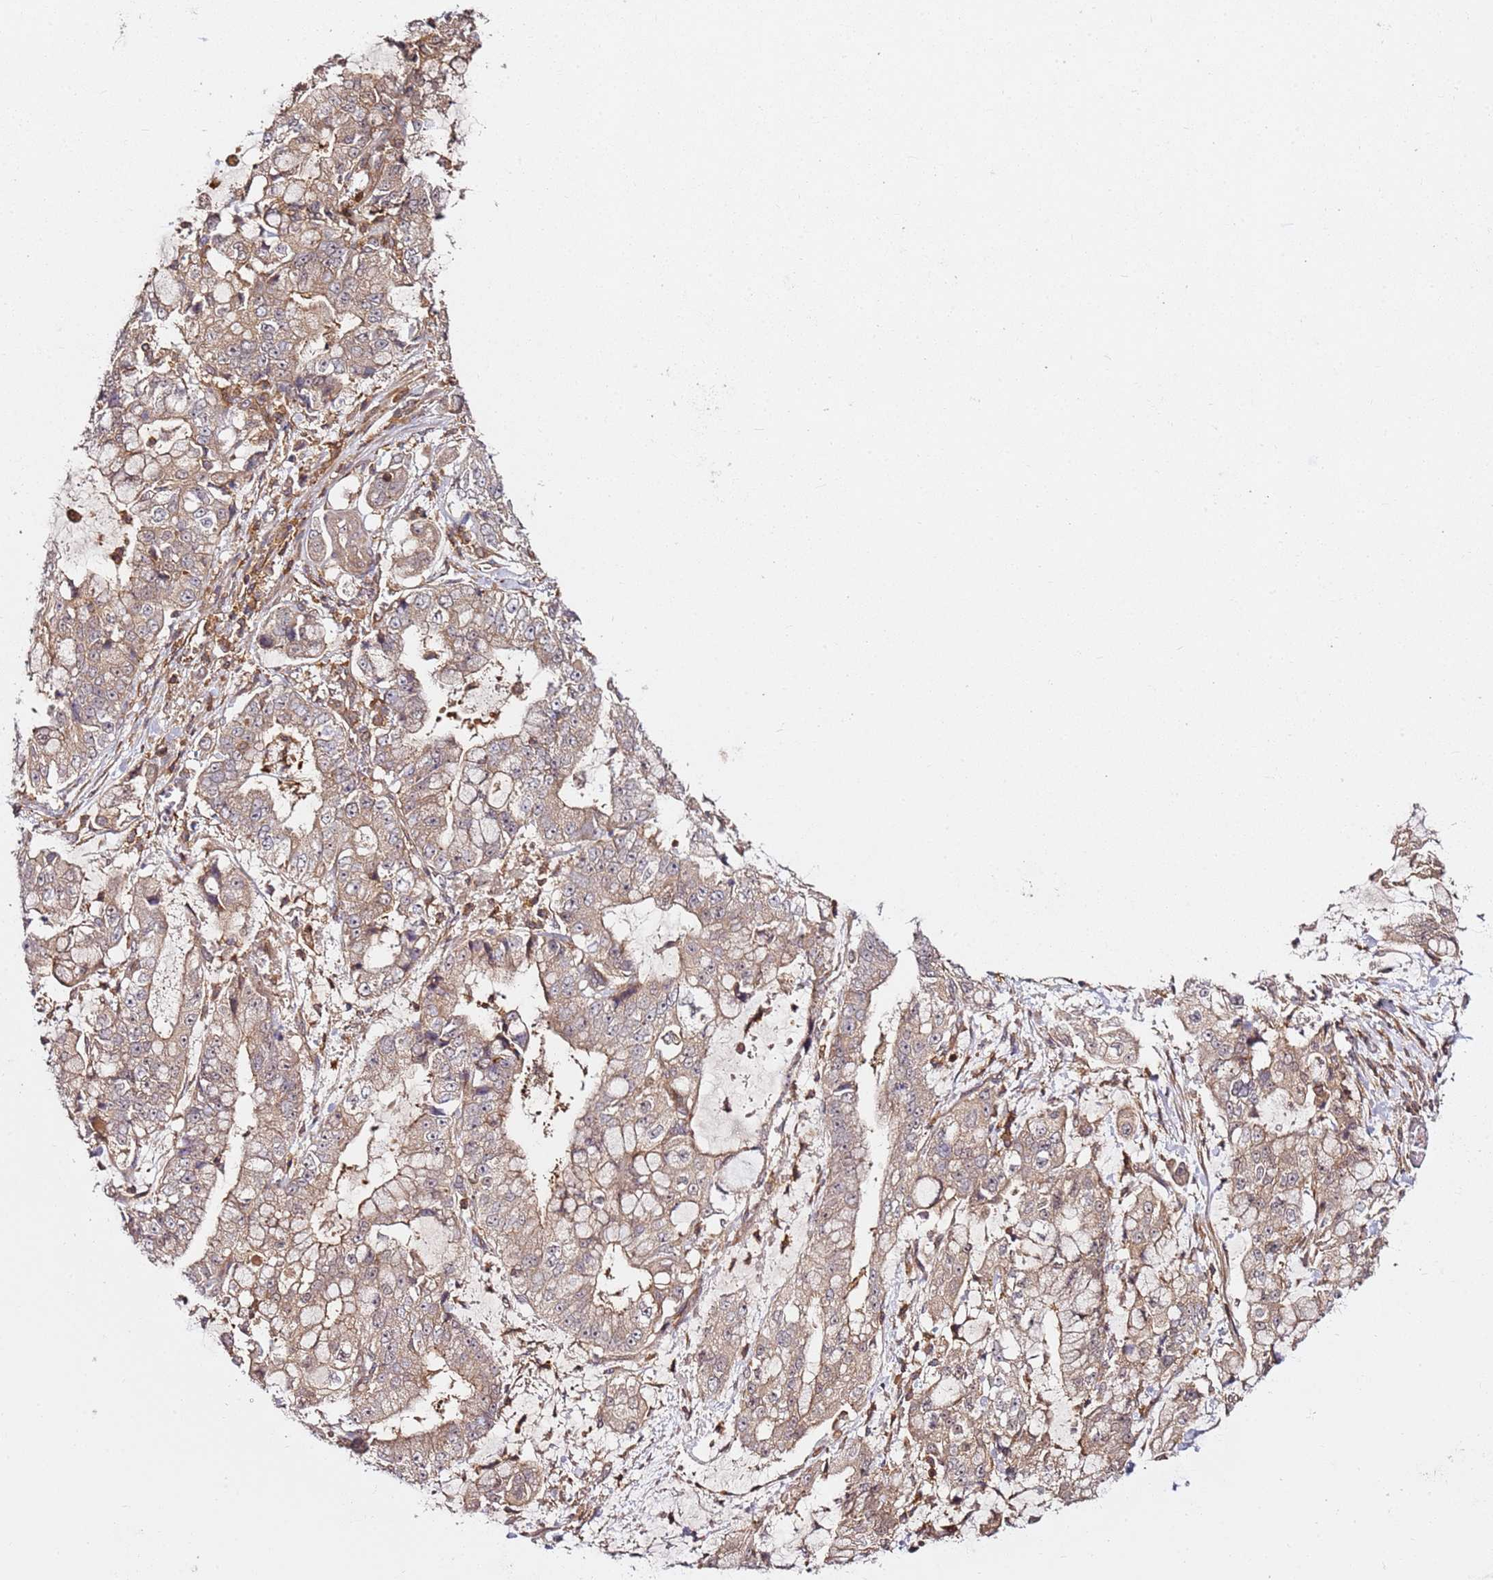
{"staining": {"intensity": "weak", "quantity": ">75%", "location": "cytoplasmic/membranous,nuclear"}, "tissue": "stomach cancer", "cell_type": "Tumor cells", "image_type": "cancer", "snomed": [{"axis": "morphology", "description": "Adenocarcinoma, NOS"}, {"axis": "topography", "description": "Stomach"}], "caption": "A low amount of weak cytoplasmic/membranous and nuclear expression is seen in about >75% of tumor cells in stomach adenocarcinoma tissue.", "gene": "PRMT7", "patient": {"sex": "male", "age": 76}}